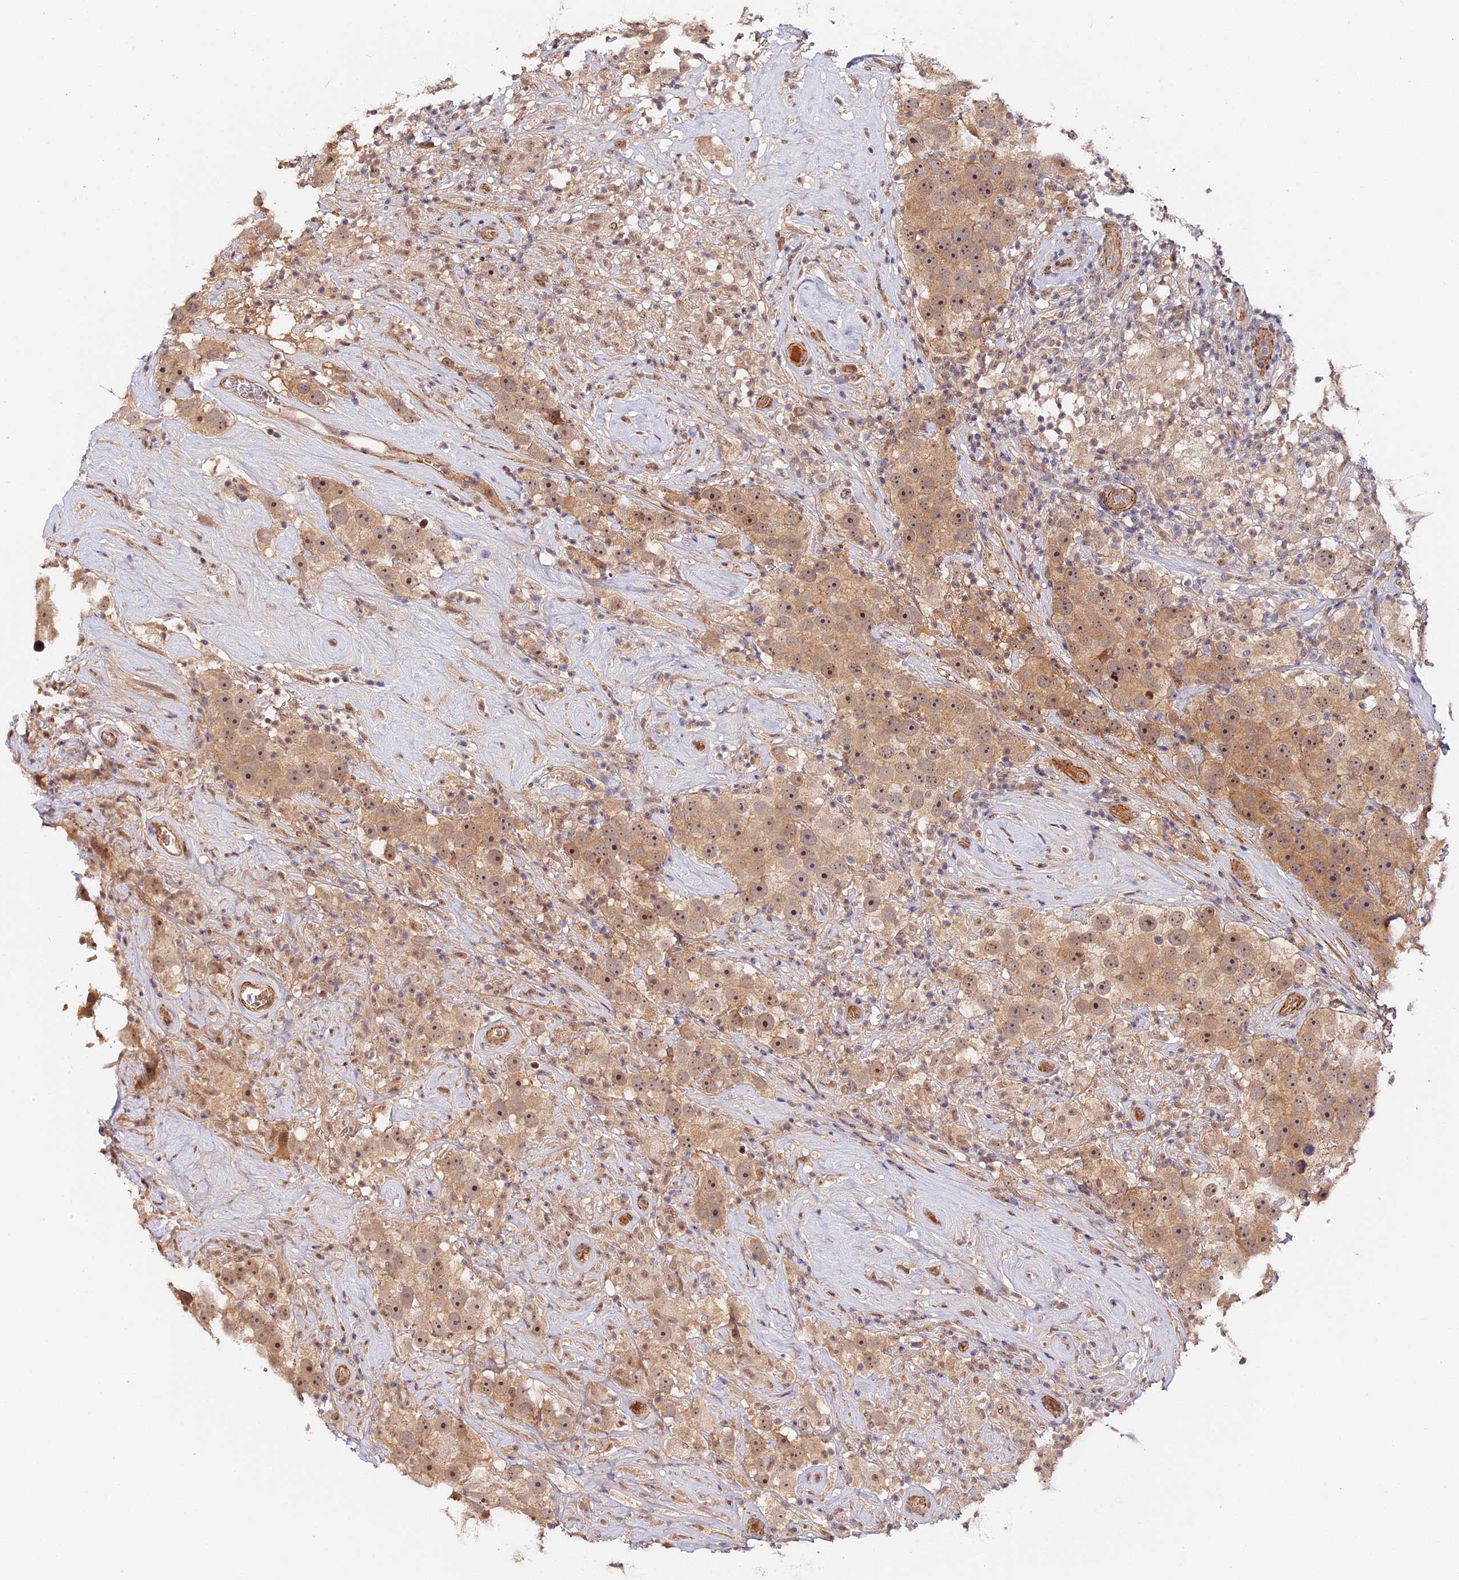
{"staining": {"intensity": "moderate", "quantity": ">75%", "location": "cytoplasmic/membranous,nuclear"}, "tissue": "testis cancer", "cell_type": "Tumor cells", "image_type": "cancer", "snomed": [{"axis": "morphology", "description": "Seminoma, NOS"}, {"axis": "topography", "description": "Testis"}], "caption": "This is an image of immunohistochemistry staining of testis cancer (seminoma), which shows moderate expression in the cytoplasmic/membranous and nuclear of tumor cells.", "gene": "IMPACT", "patient": {"sex": "male", "age": 49}}